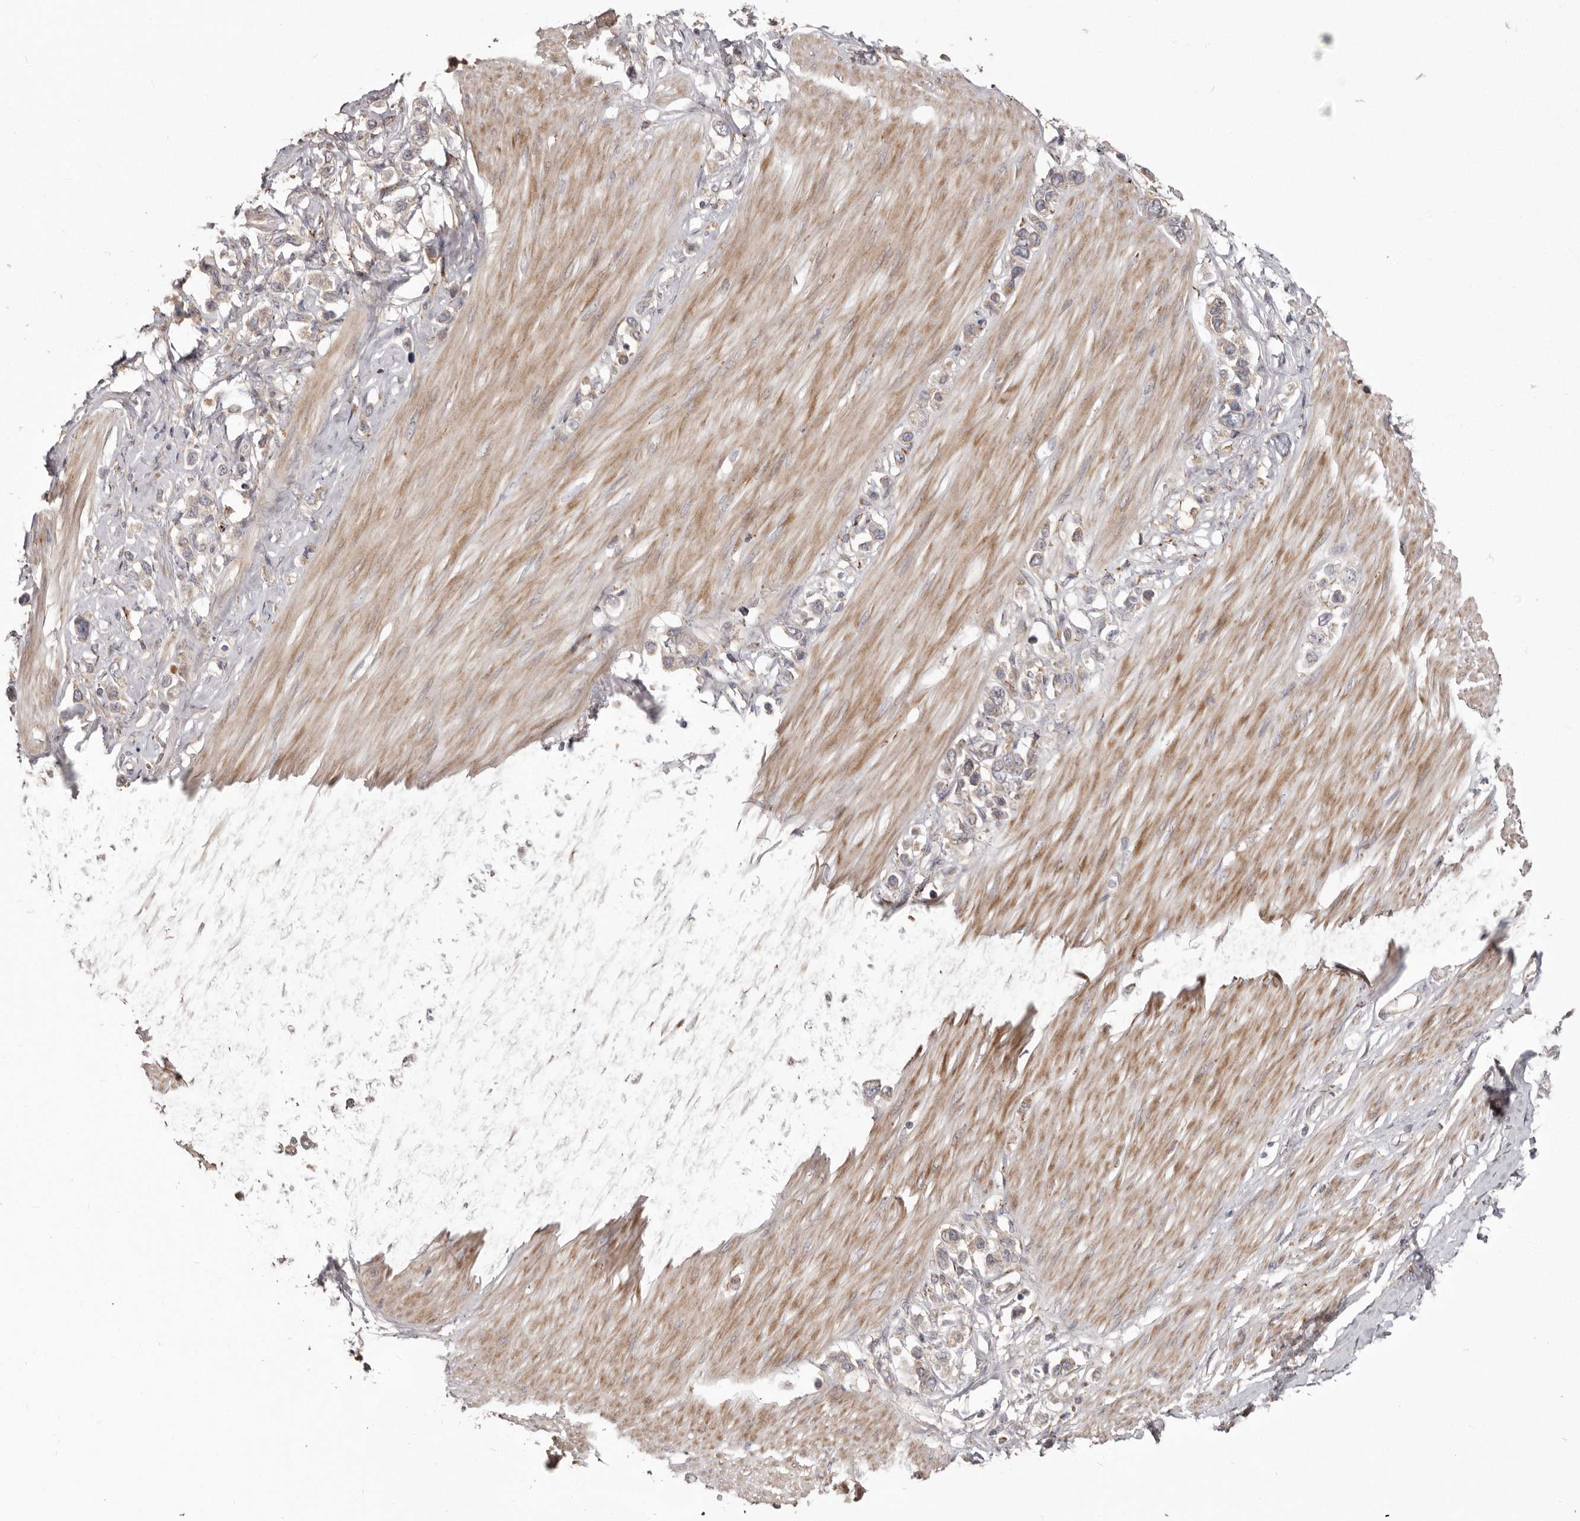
{"staining": {"intensity": "weak", "quantity": "25%-75%", "location": "cytoplasmic/membranous"}, "tissue": "stomach cancer", "cell_type": "Tumor cells", "image_type": "cancer", "snomed": [{"axis": "morphology", "description": "Adenocarcinoma, NOS"}, {"axis": "topography", "description": "Stomach"}], "caption": "A histopathology image of human stomach cancer stained for a protein displays weak cytoplasmic/membranous brown staining in tumor cells. Ihc stains the protein in brown and the nuclei are stained blue.", "gene": "NUP43", "patient": {"sex": "female", "age": 65}}